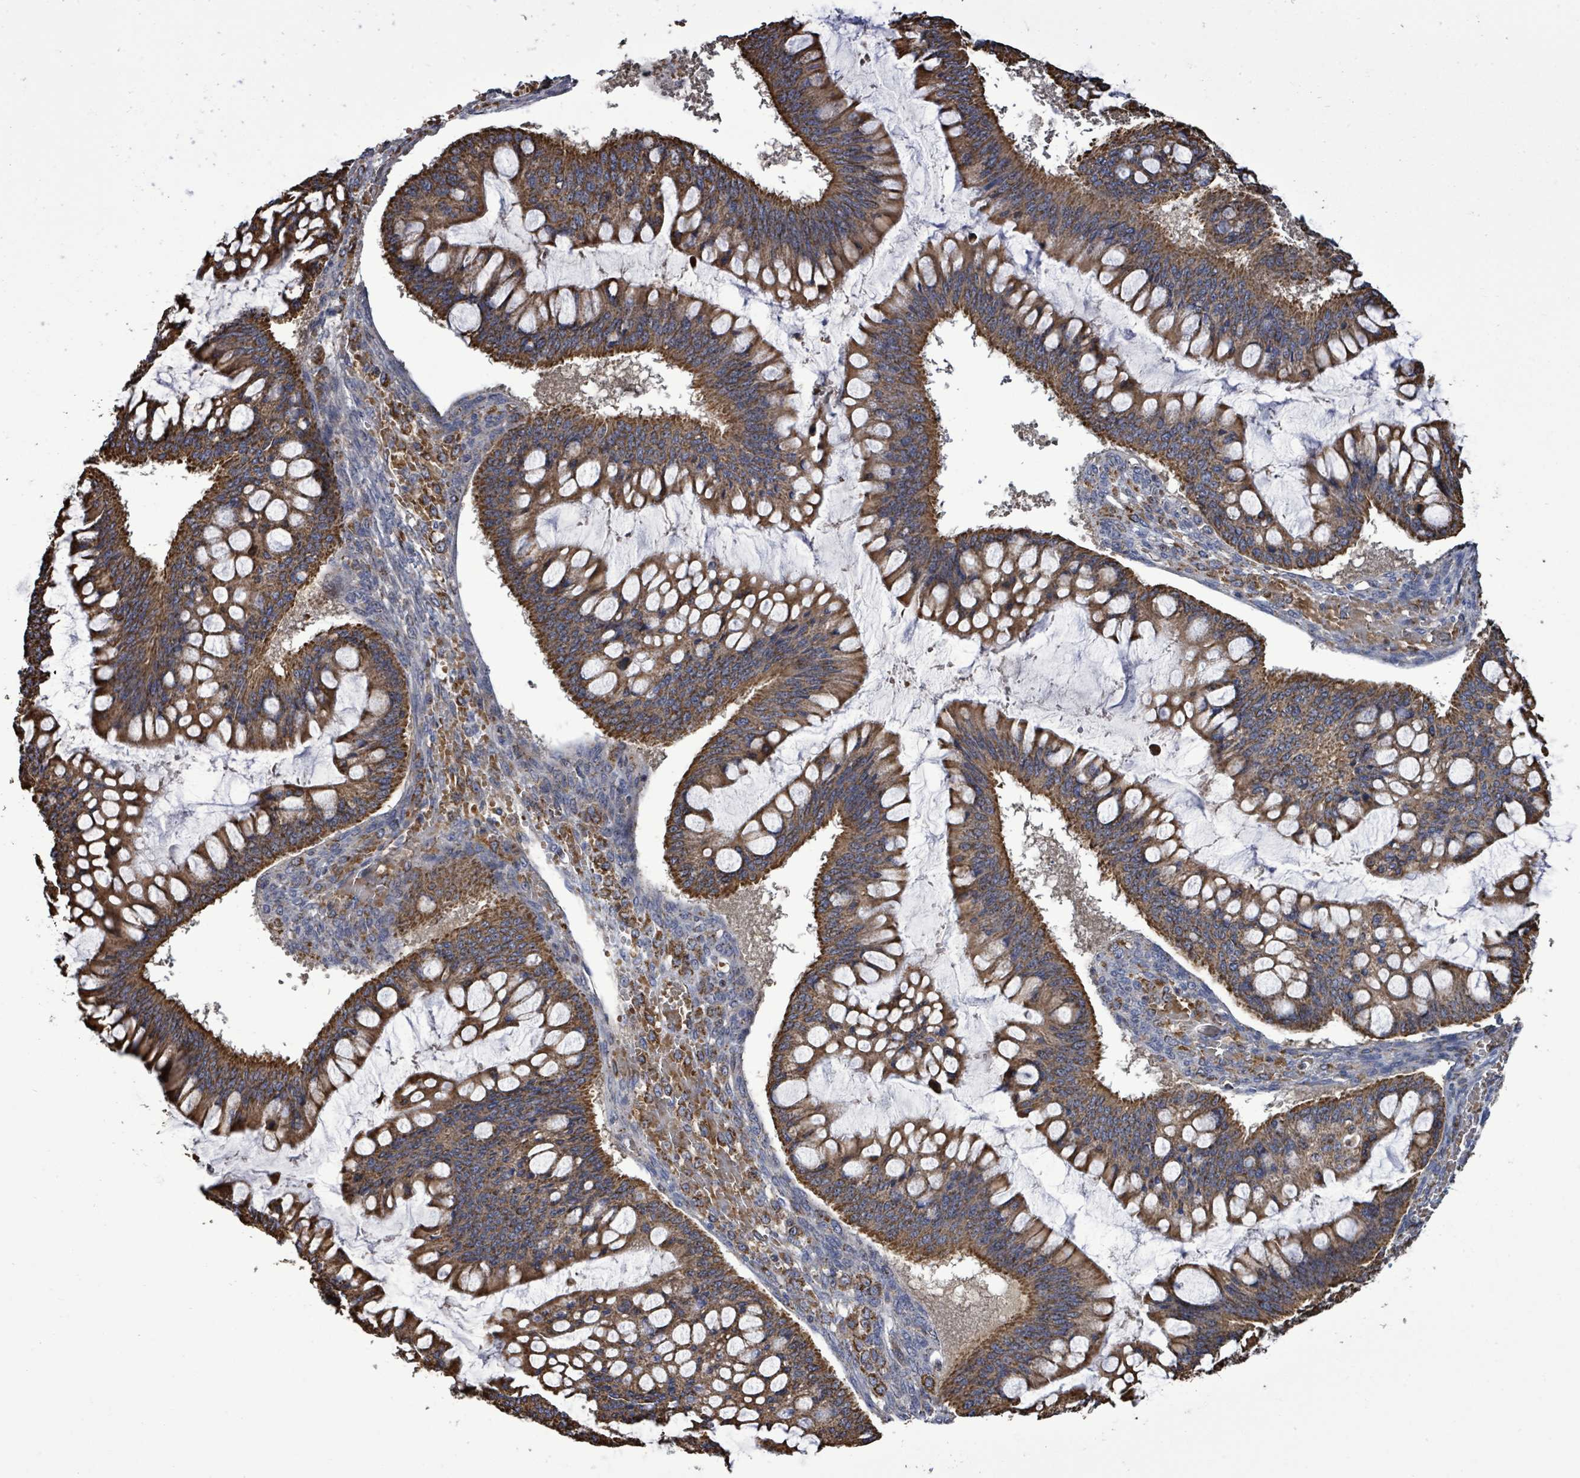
{"staining": {"intensity": "strong", "quantity": ">75%", "location": "cytoplasmic/membranous"}, "tissue": "ovarian cancer", "cell_type": "Tumor cells", "image_type": "cancer", "snomed": [{"axis": "morphology", "description": "Cystadenocarcinoma, mucinous, NOS"}, {"axis": "topography", "description": "Ovary"}], "caption": "About >75% of tumor cells in human ovarian mucinous cystadenocarcinoma display strong cytoplasmic/membranous protein expression as visualized by brown immunohistochemical staining.", "gene": "MTMR12", "patient": {"sex": "female", "age": 73}}